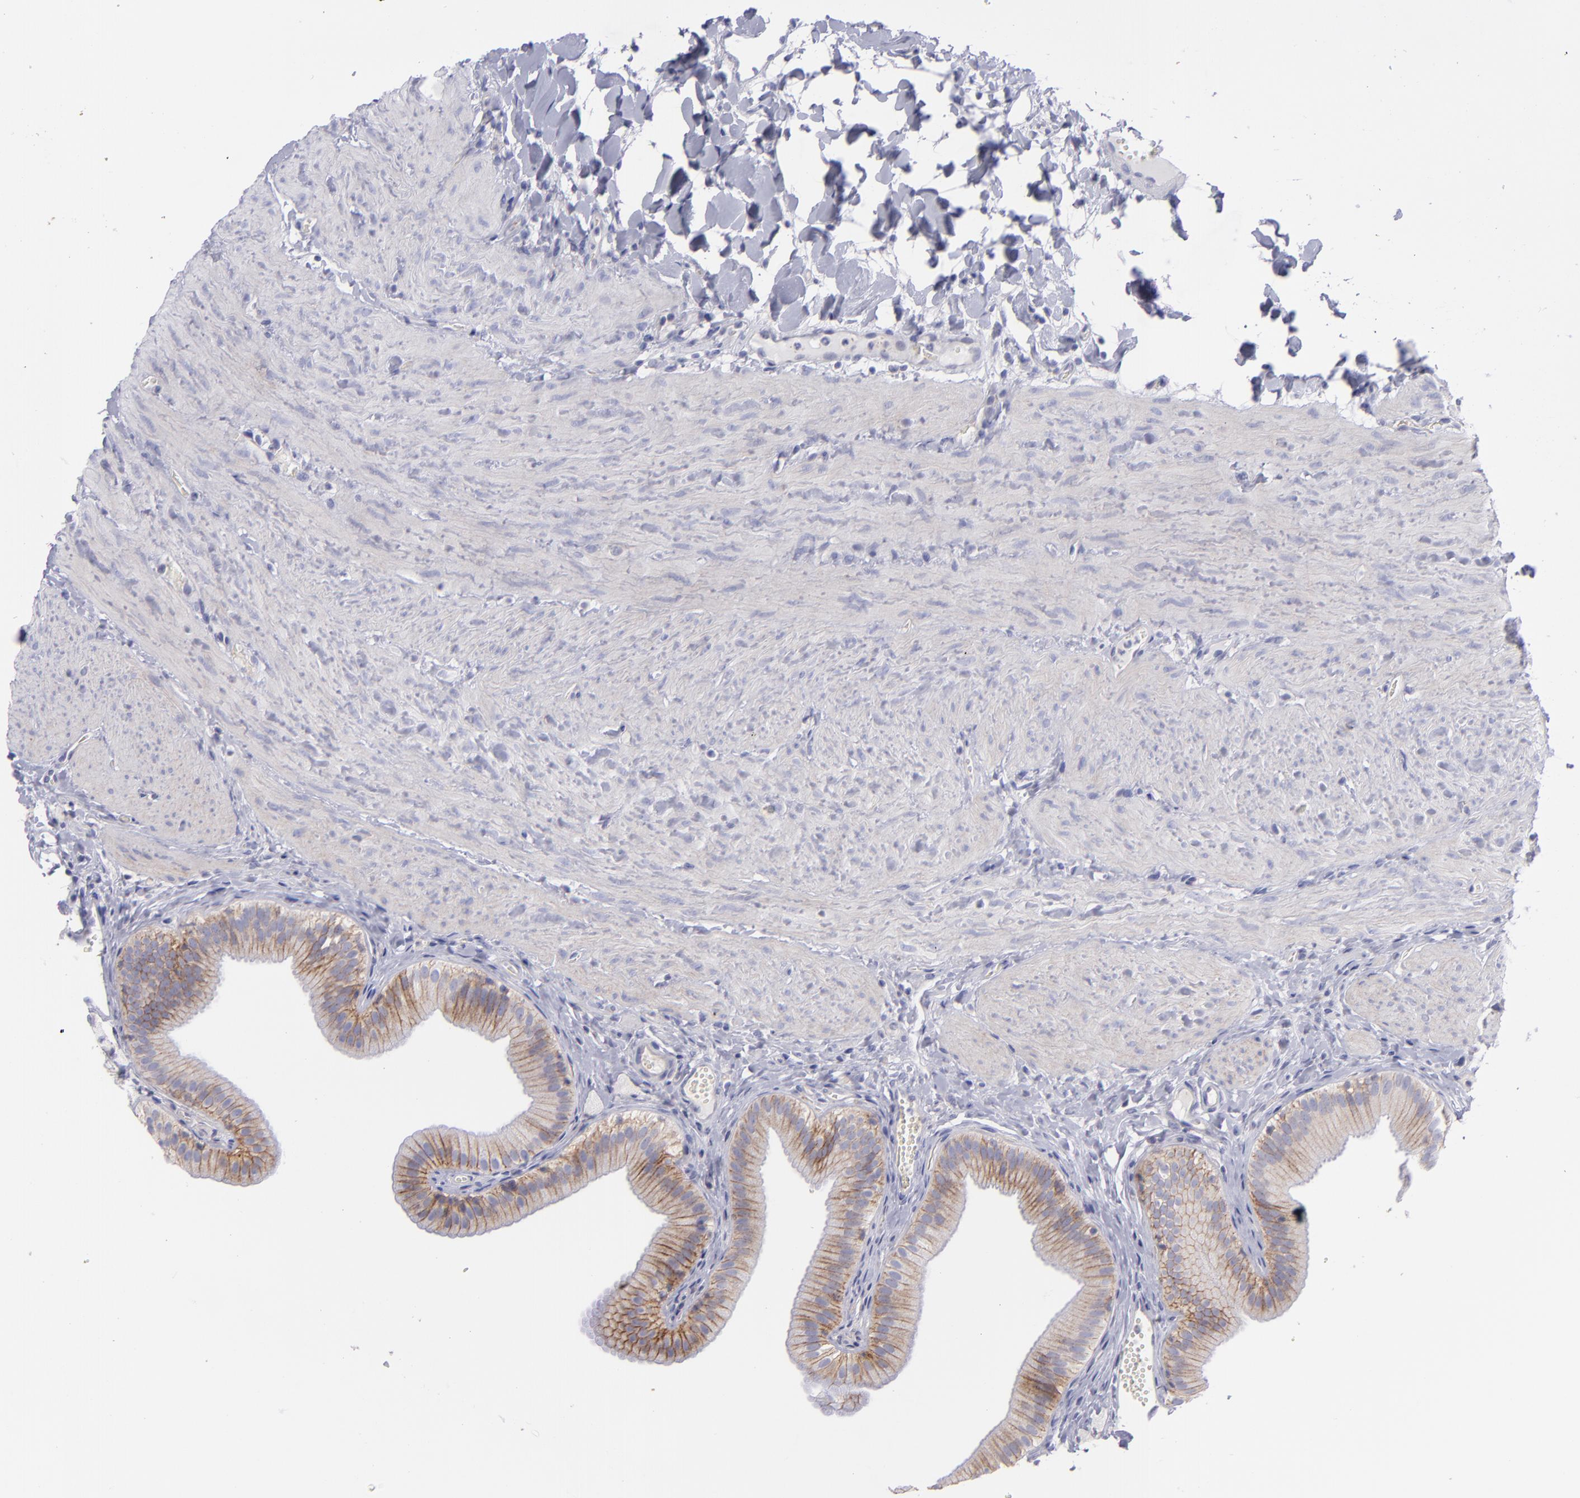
{"staining": {"intensity": "moderate", "quantity": ">75%", "location": "cytoplasmic/membranous"}, "tissue": "gallbladder", "cell_type": "Glandular cells", "image_type": "normal", "snomed": [{"axis": "morphology", "description": "Normal tissue, NOS"}, {"axis": "topography", "description": "Gallbladder"}], "caption": "Protein expression analysis of normal gallbladder demonstrates moderate cytoplasmic/membranous expression in about >75% of glandular cells. (DAB IHC, brown staining for protein, blue staining for nuclei).", "gene": "BSG", "patient": {"sex": "female", "age": 24}}